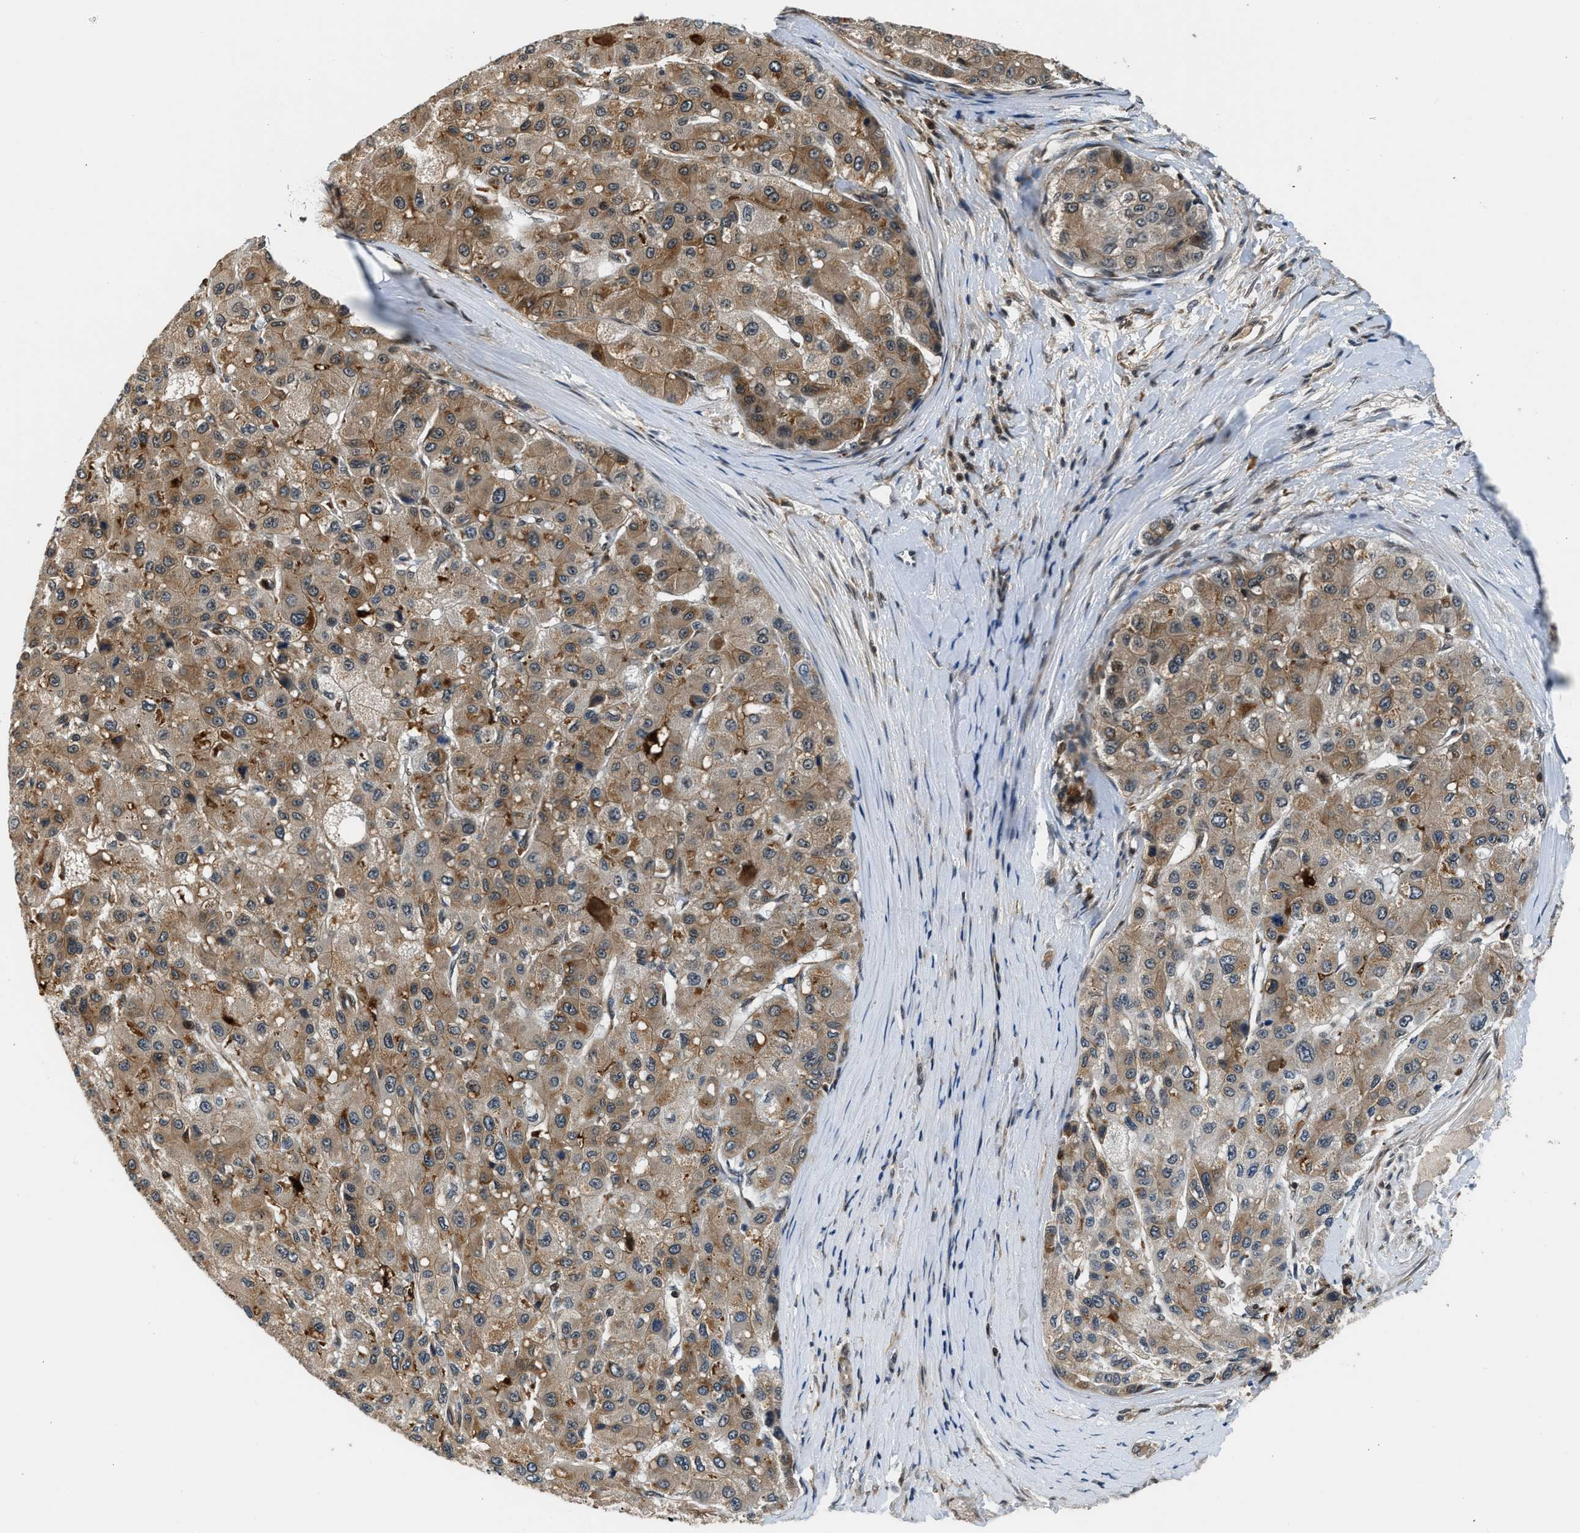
{"staining": {"intensity": "moderate", "quantity": ">75%", "location": "cytoplasmic/membranous"}, "tissue": "liver cancer", "cell_type": "Tumor cells", "image_type": "cancer", "snomed": [{"axis": "morphology", "description": "Carcinoma, Hepatocellular, NOS"}, {"axis": "topography", "description": "Liver"}], "caption": "Protein analysis of hepatocellular carcinoma (liver) tissue reveals moderate cytoplasmic/membranous staining in about >75% of tumor cells. (DAB (3,3'-diaminobenzidine) IHC, brown staining for protein, blue staining for nuclei).", "gene": "RETREG3", "patient": {"sex": "male", "age": 80}}